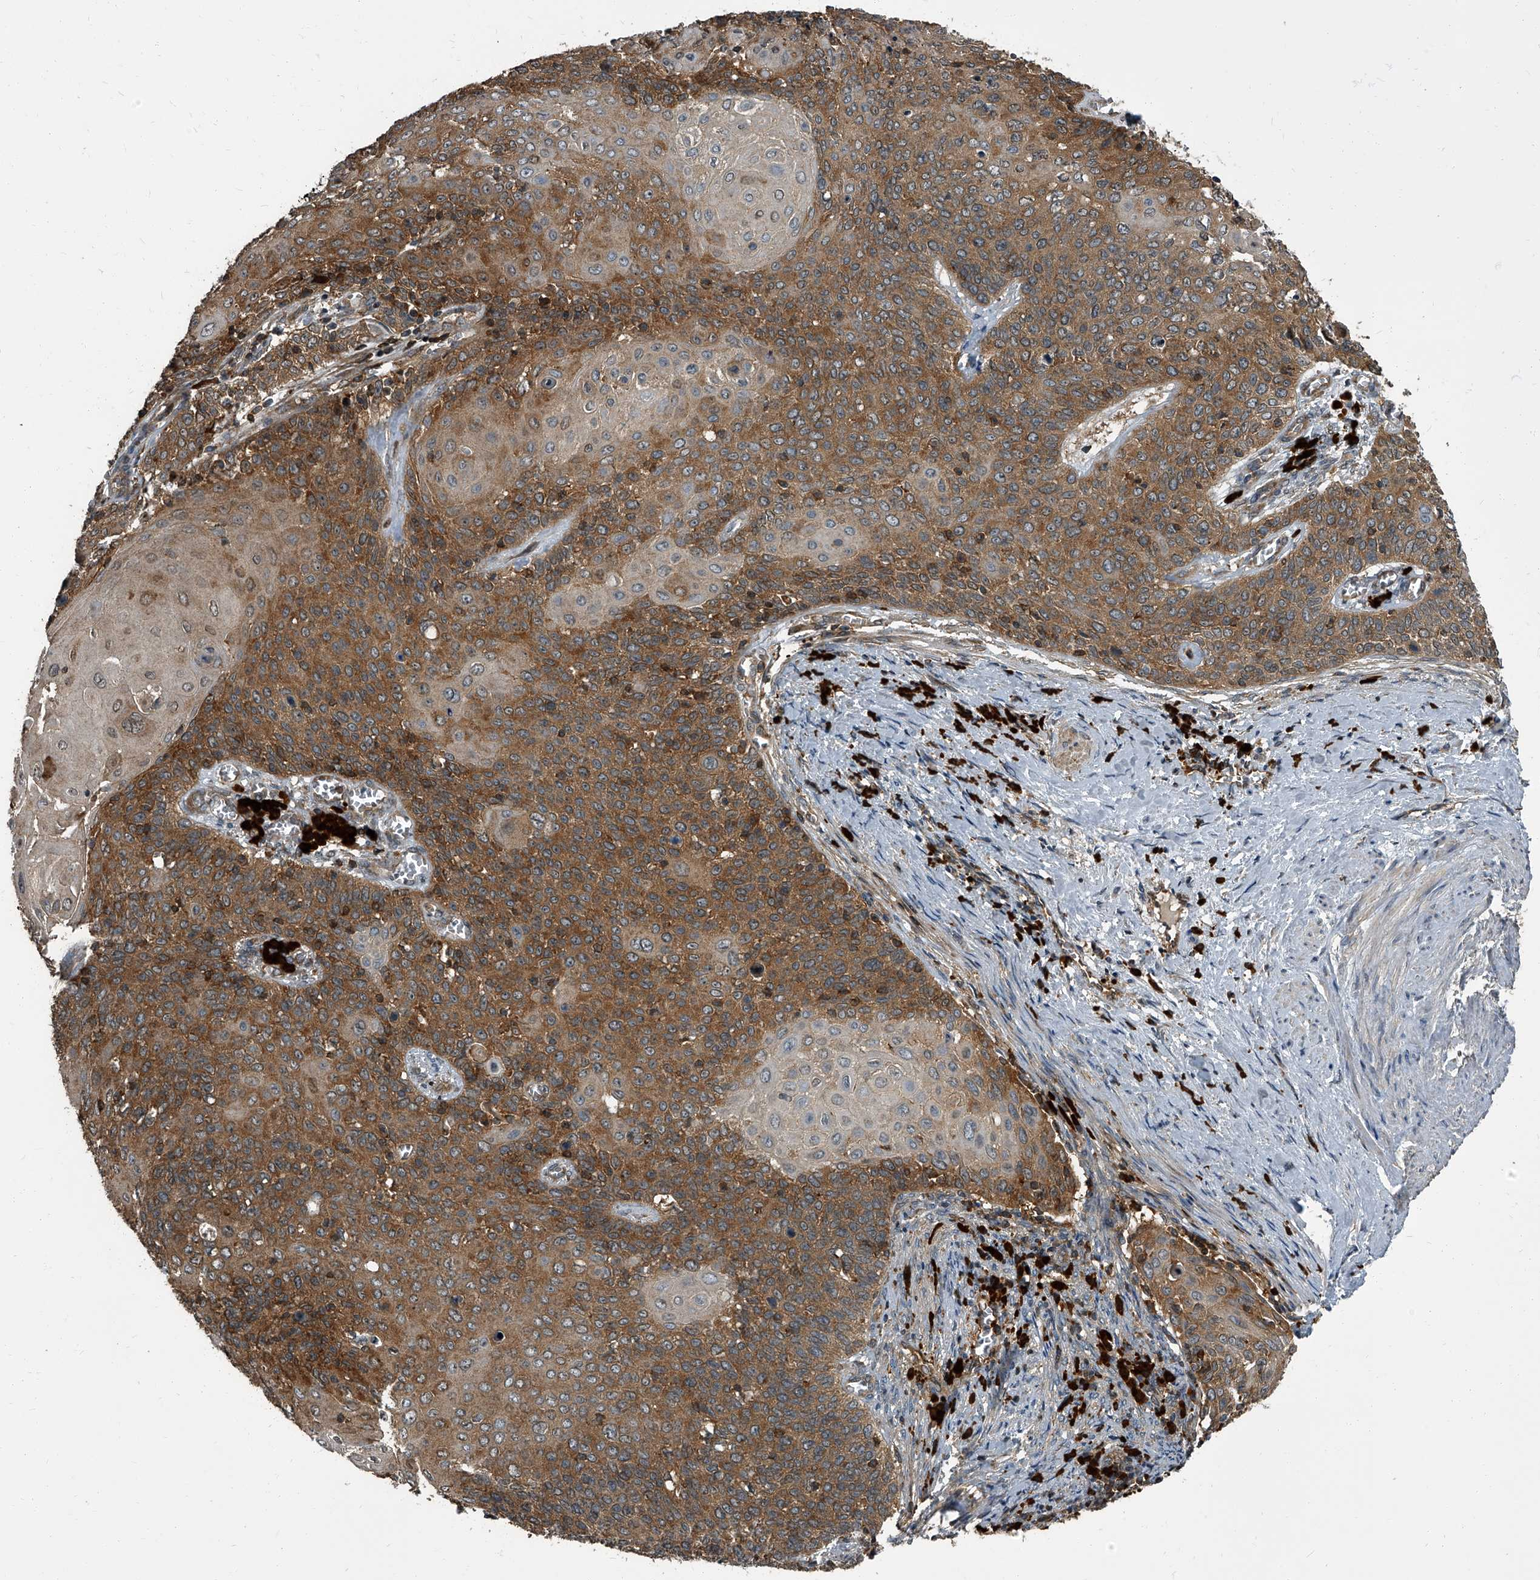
{"staining": {"intensity": "moderate", "quantity": ">75%", "location": "cytoplasmic/membranous"}, "tissue": "cervical cancer", "cell_type": "Tumor cells", "image_type": "cancer", "snomed": [{"axis": "morphology", "description": "Squamous cell carcinoma, NOS"}, {"axis": "topography", "description": "Cervix"}], "caption": "Immunohistochemical staining of human cervical cancer exhibits medium levels of moderate cytoplasmic/membranous expression in approximately >75% of tumor cells.", "gene": "CDV3", "patient": {"sex": "female", "age": 39}}